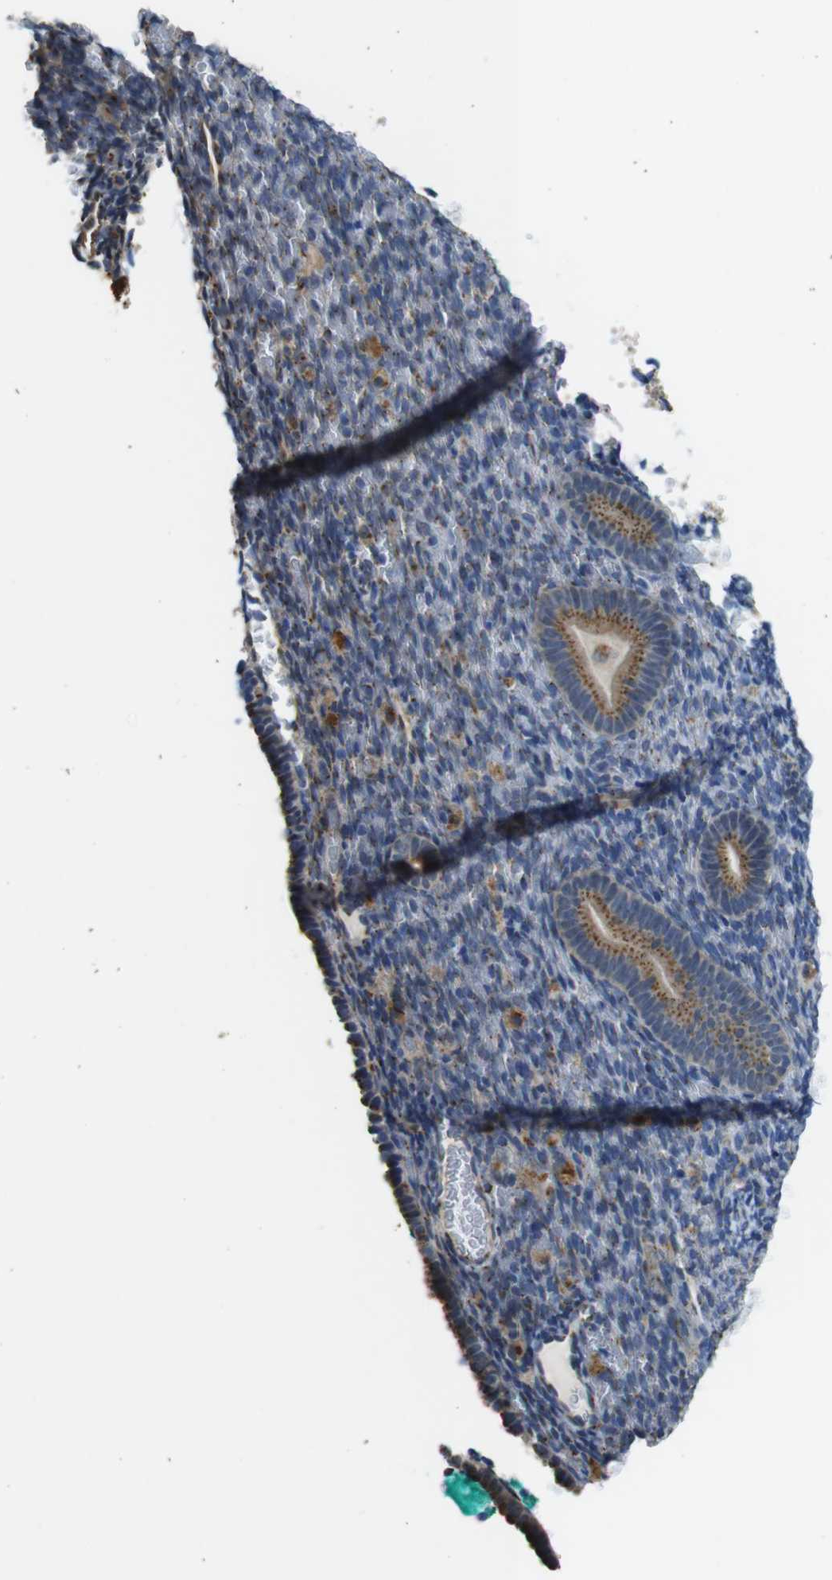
{"staining": {"intensity": "negative", "quantity": "none", "location": "none"}, "tissue": "endometrium", "cell_type": "Cells in endometrial stroma", "image_type": "normal", "snomed": [{"axis": "morphology", "description": "Normal tissue, NOS"}, {"axis": "topography", "description": "Endometrium"}], "caption": "An immunohistochemistry (IHC) micrograph of benign endometrium is shown. There is no staining in cells in endometrial stroma of endometrium.", "gene": "RAB6A", "patient": {"sex": "female", "age": 51}}